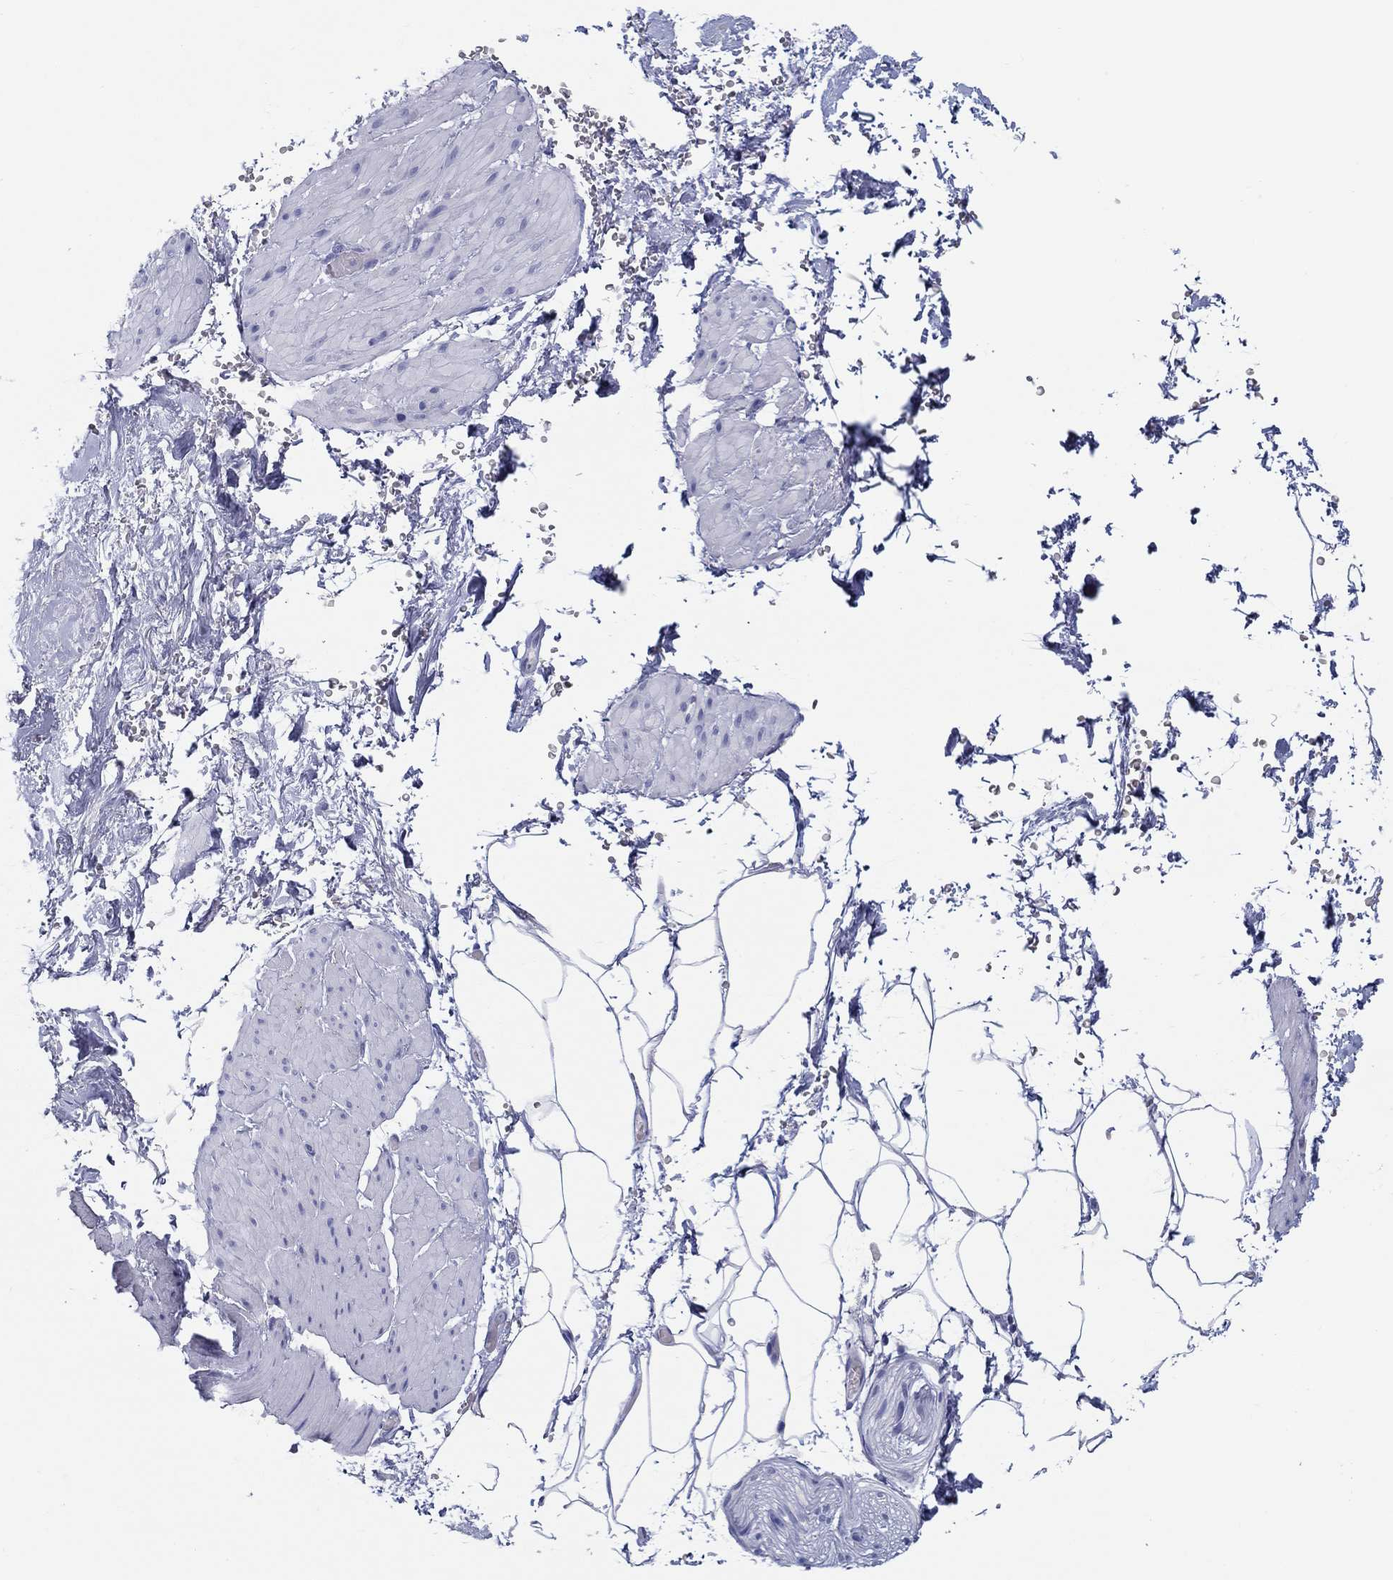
{"staining": {"intensity": "negative", "quantity": "none", "location": "none"}, "tissue": "adipose tissue", "cell_type": "Adipocytes", "image_type": "normal", "snomed": [{"axis": "morphology", "description": "Normal tissue, NOS"}, {"axis": "topography", "description": "Soft tissue"}, {"axis": "topography", "description": "Adipose tissue"}, {"axis": "topography", "description": "Vascular tissue"}, {"axis": "topography", "description": "Peripheral nerve tissue"}], "caption": "IHC of benign adipose tissue displays no positivity in adipocytes.", "gene": "HAPLN4", "patient": {"sex": "male", "age": 68}}